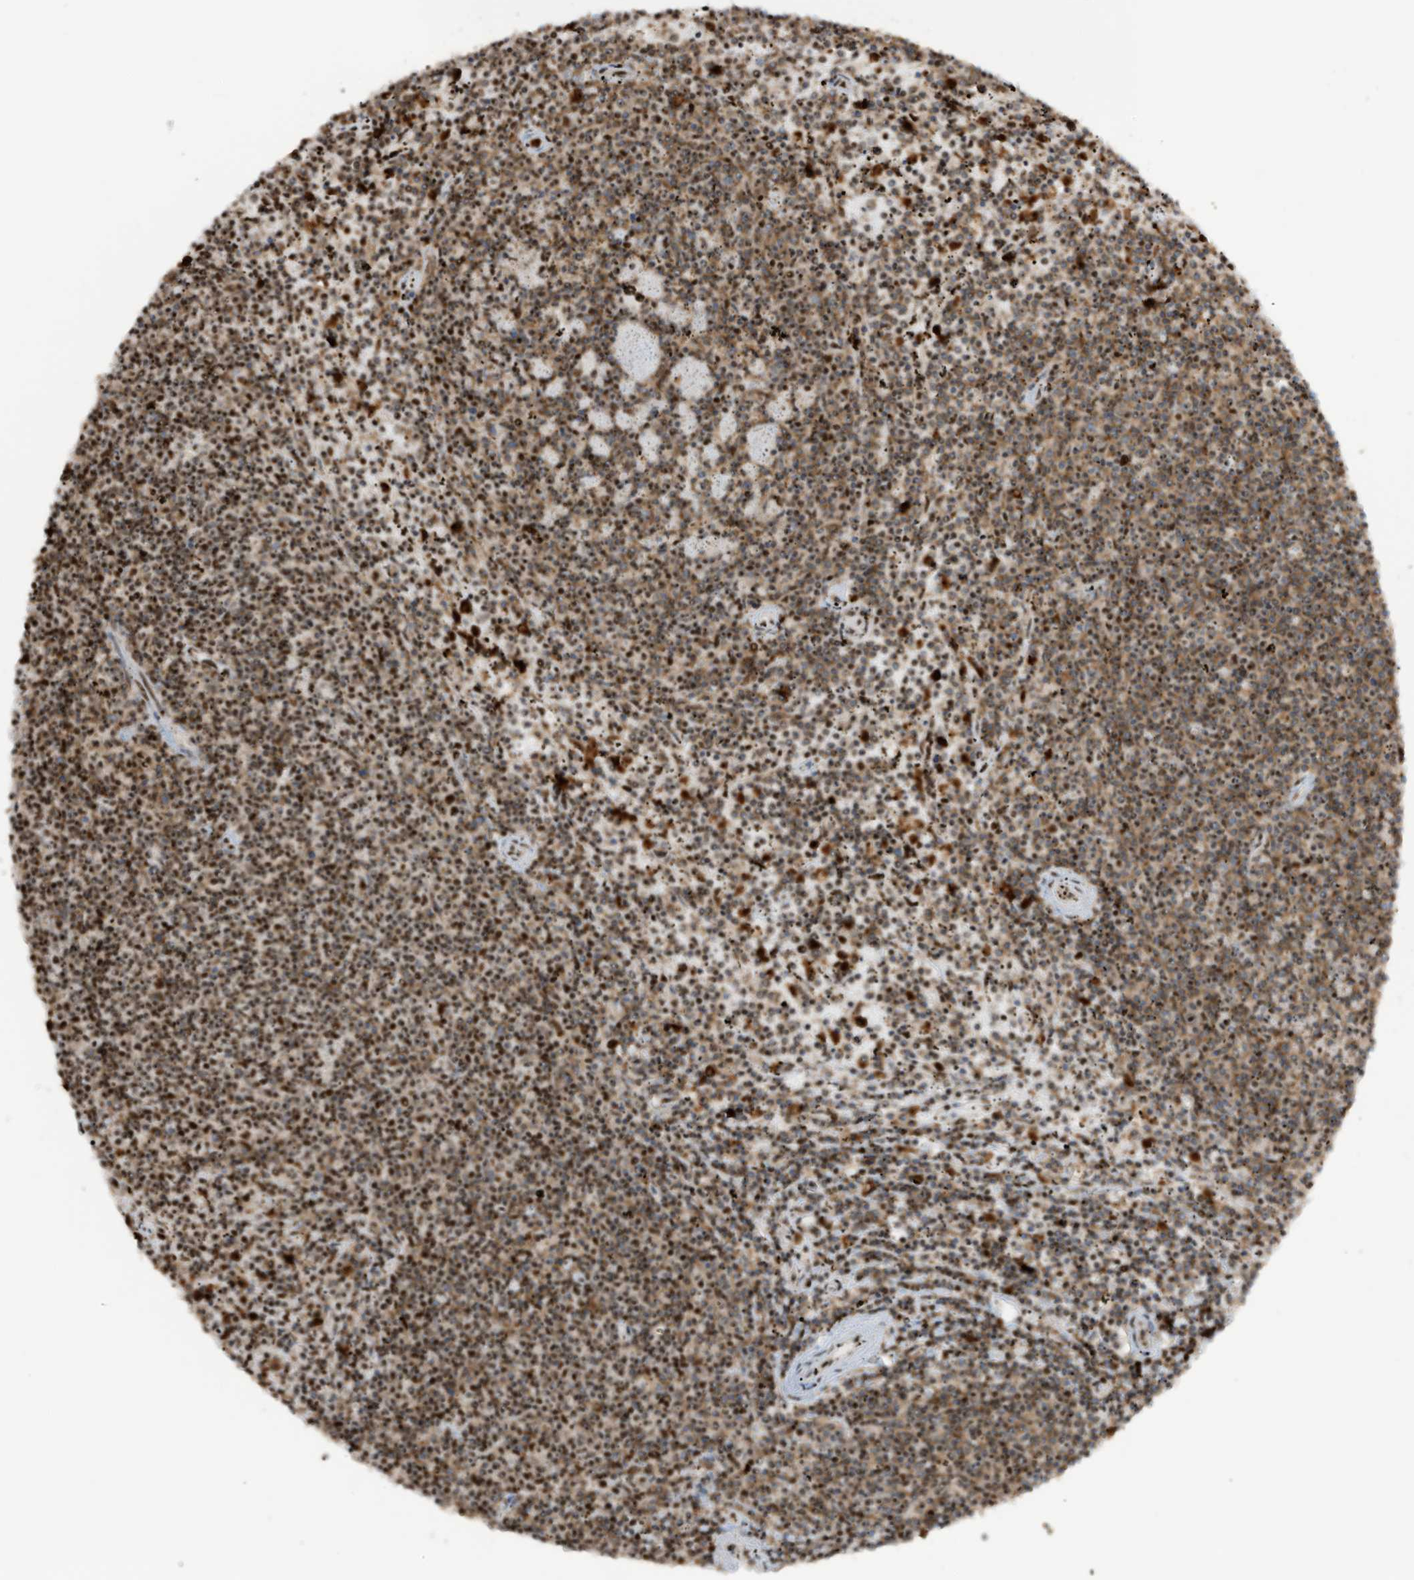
{"staining": {"intensity": "moderate", "quantity": ">75%", "location": "cytoplasmic/membranous"}, "tissue": "lymphoma", "cell_type": "Tumor cells", "image_type": "cancer", "snomed": [{"axis": "morphology", "description": "Malignant lymphoma, non-Hodgkin's type, Low grade"}, {"axis": "topography", "description": "Spleen"}], "caption": "Tumor cells display medium levels of moderate cytoplasmic/membranous expression in approximately >75% of cells in human lymphoma. (brown staining indicates protein expression, while blue staining denotes nuclei).", "gene": "LBH", "patient": {"sex": "female", "age": 50}}